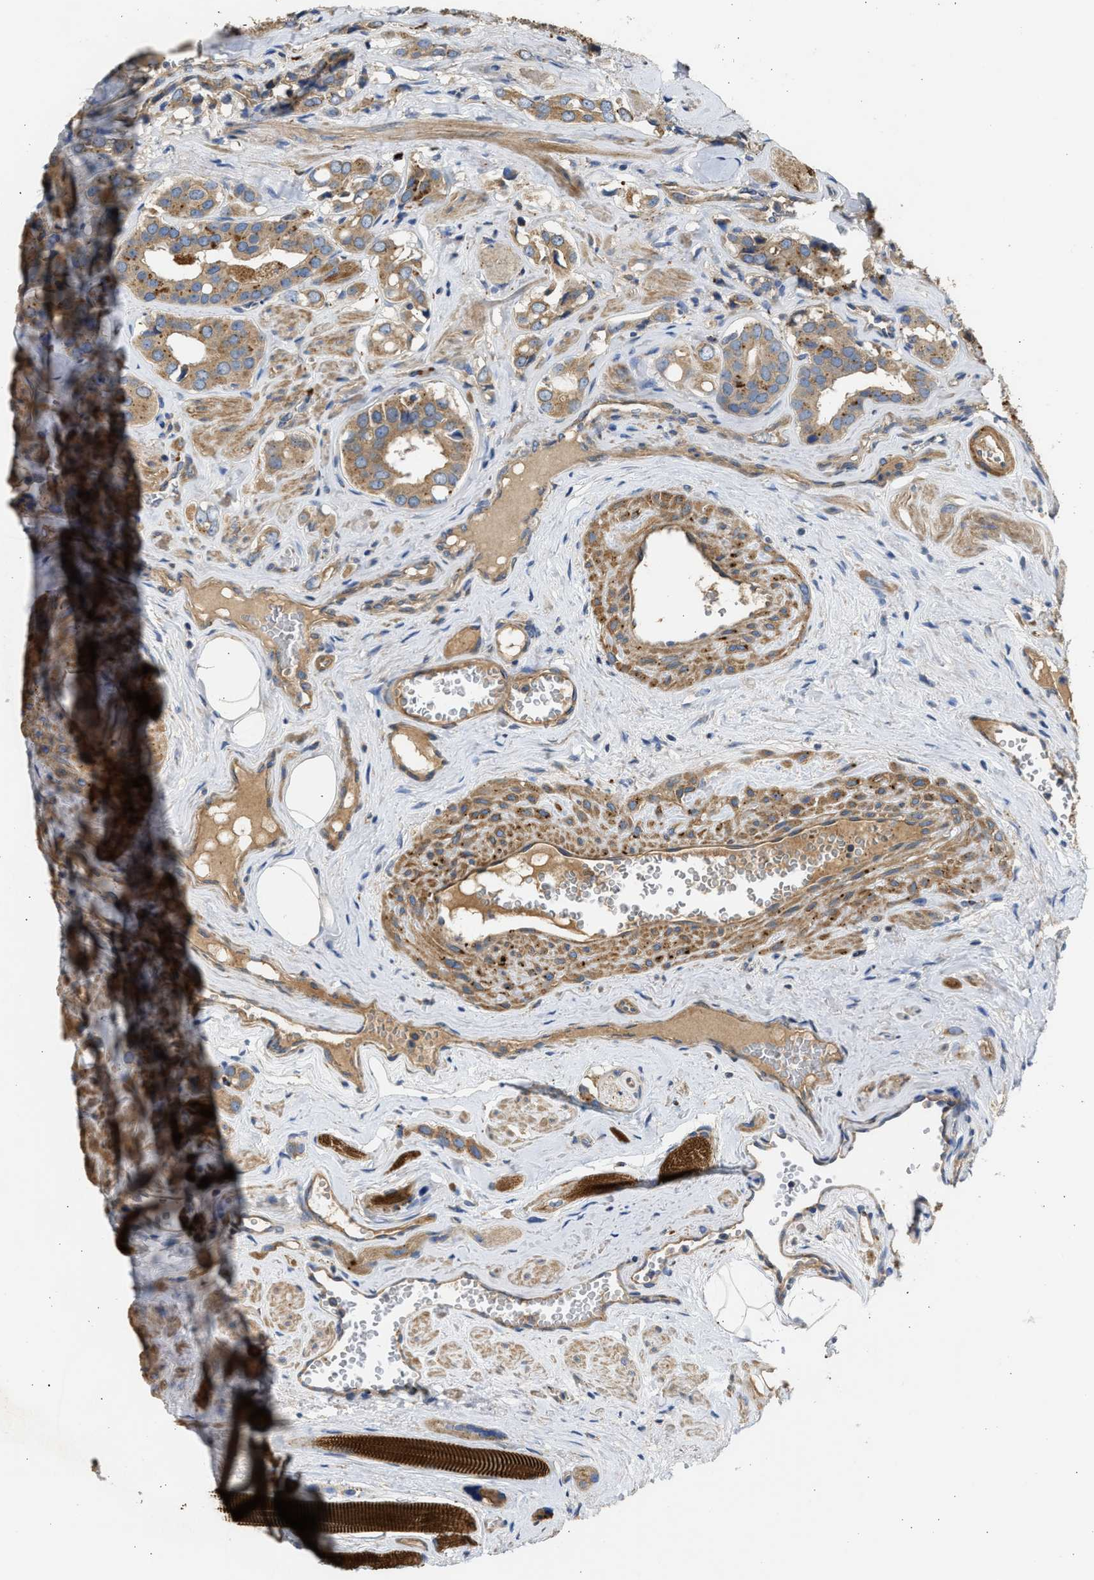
{"staining": {"intensity": "moderate", "quantity": ">75%", "location": "cytoplasmic/membranous"}, "tissue": "prostate cancer", "cell_type": "Tumor cells", "image_type": "cancer", "snomed": [{"axis": "morphology", "description": "Adenocarcinoma, High grade"}, {"axis": "topography", "description": "Prostate"}], "caption": "Adenocarcinoma (high-grade) (prostate) stained with a protein marker exhibits moderate staining in tumor cells.", "gene": "CSRNP2", "patient": {"sex": "male", "age": 52}}